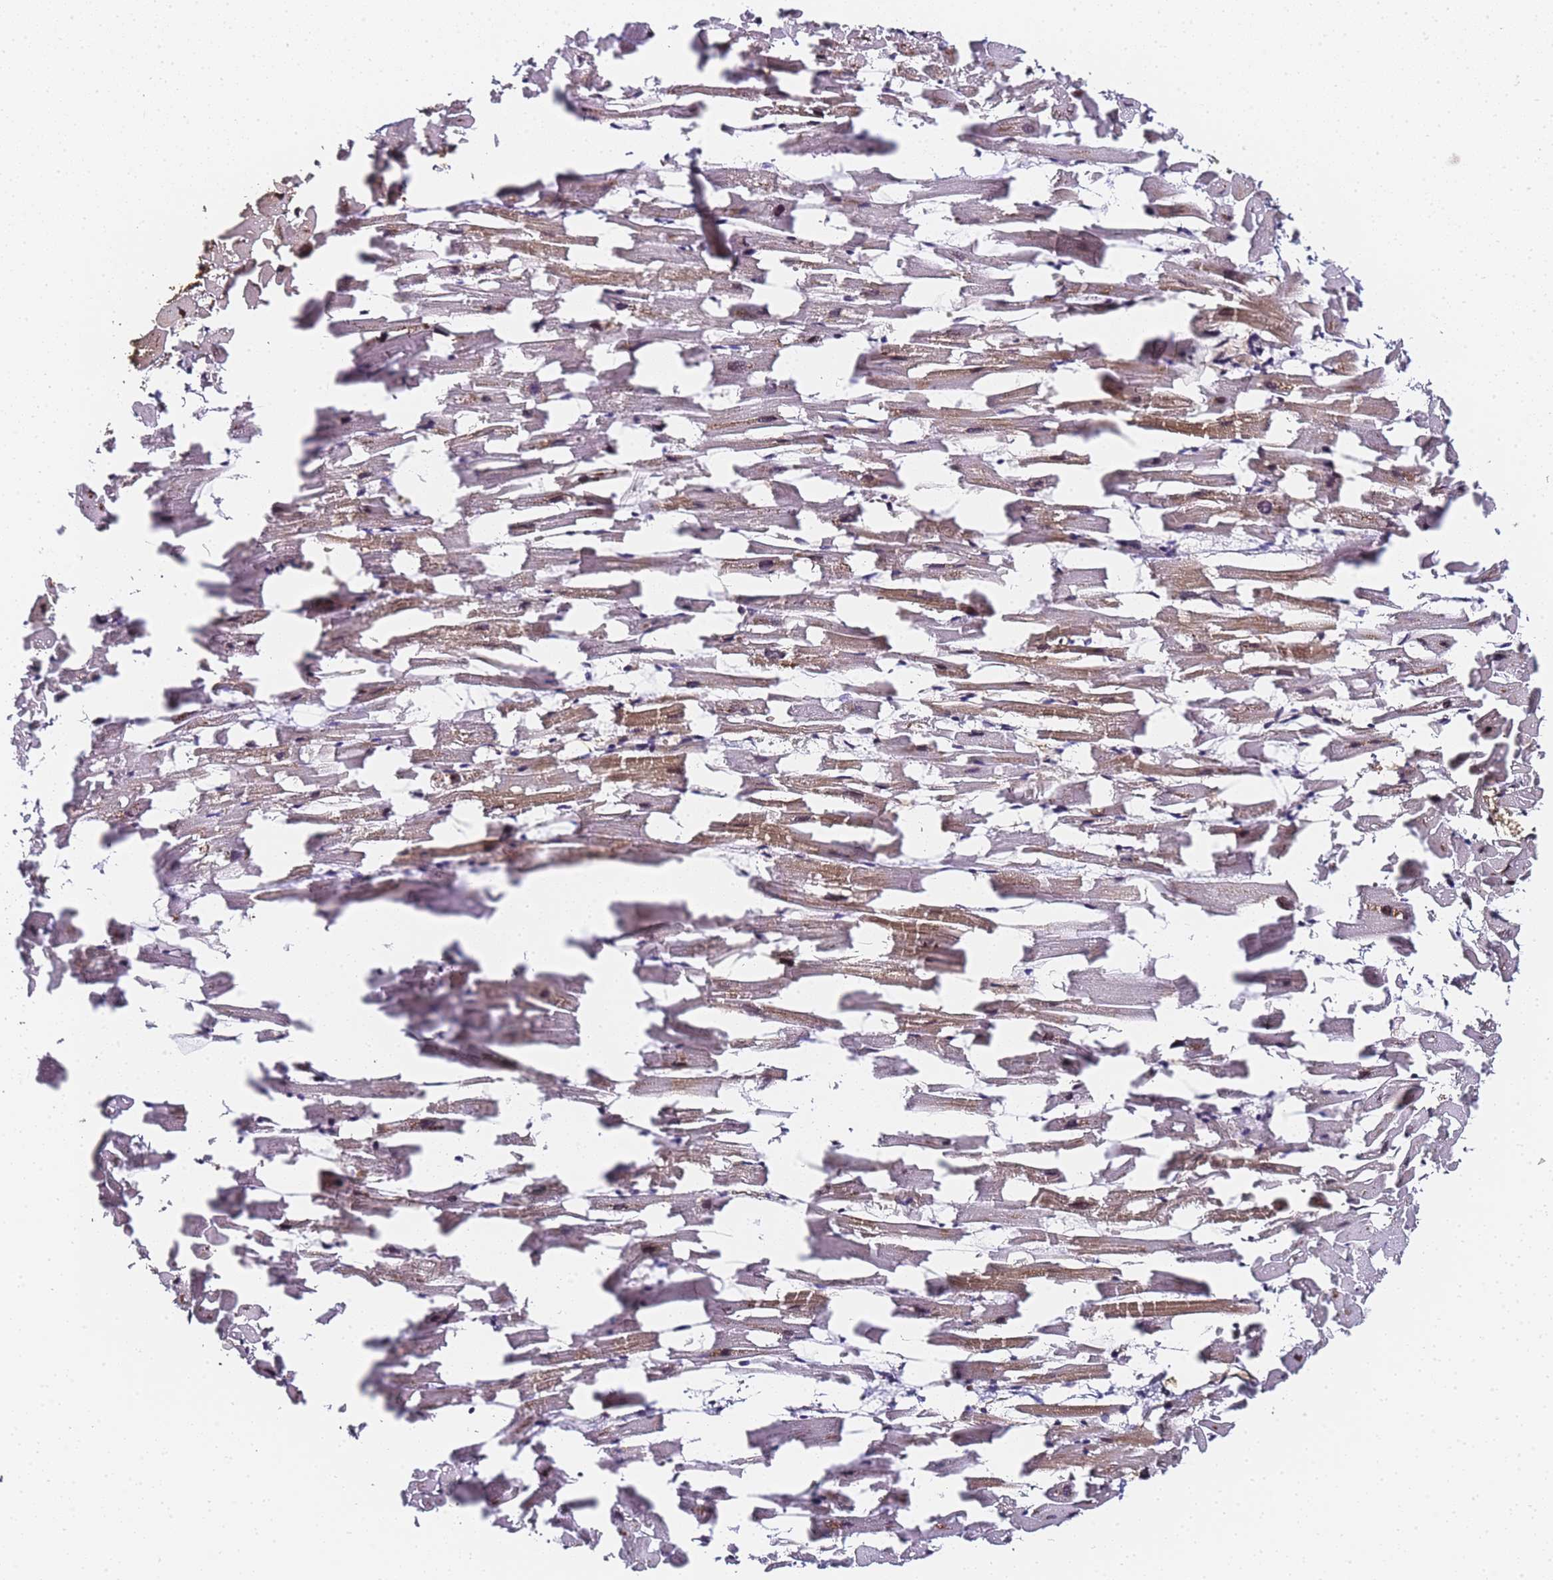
{"staining": {"intensity": "strong", "quantity": "<25%", "location": "cytoplasmic/membranous,nuclear"}, "tissue": "heart muscle", "cell_type": "Cardiomyocytes", "image_type": "normal", "snomed": [{"axis": "morphology", "description": "Normal tissue, NOS"}, {"axis": "topography", "description": "Heart"}], "caption": "A high-resolution micrograph shows IHC staining of unremarkable heart muscle, which exhibits strong cytoplasmic/membranous,nuclear staining in approximately <25% of cardiomyocytes.", "gene": "POLR1A", "patient": {"sex": "female", "age": 64}}